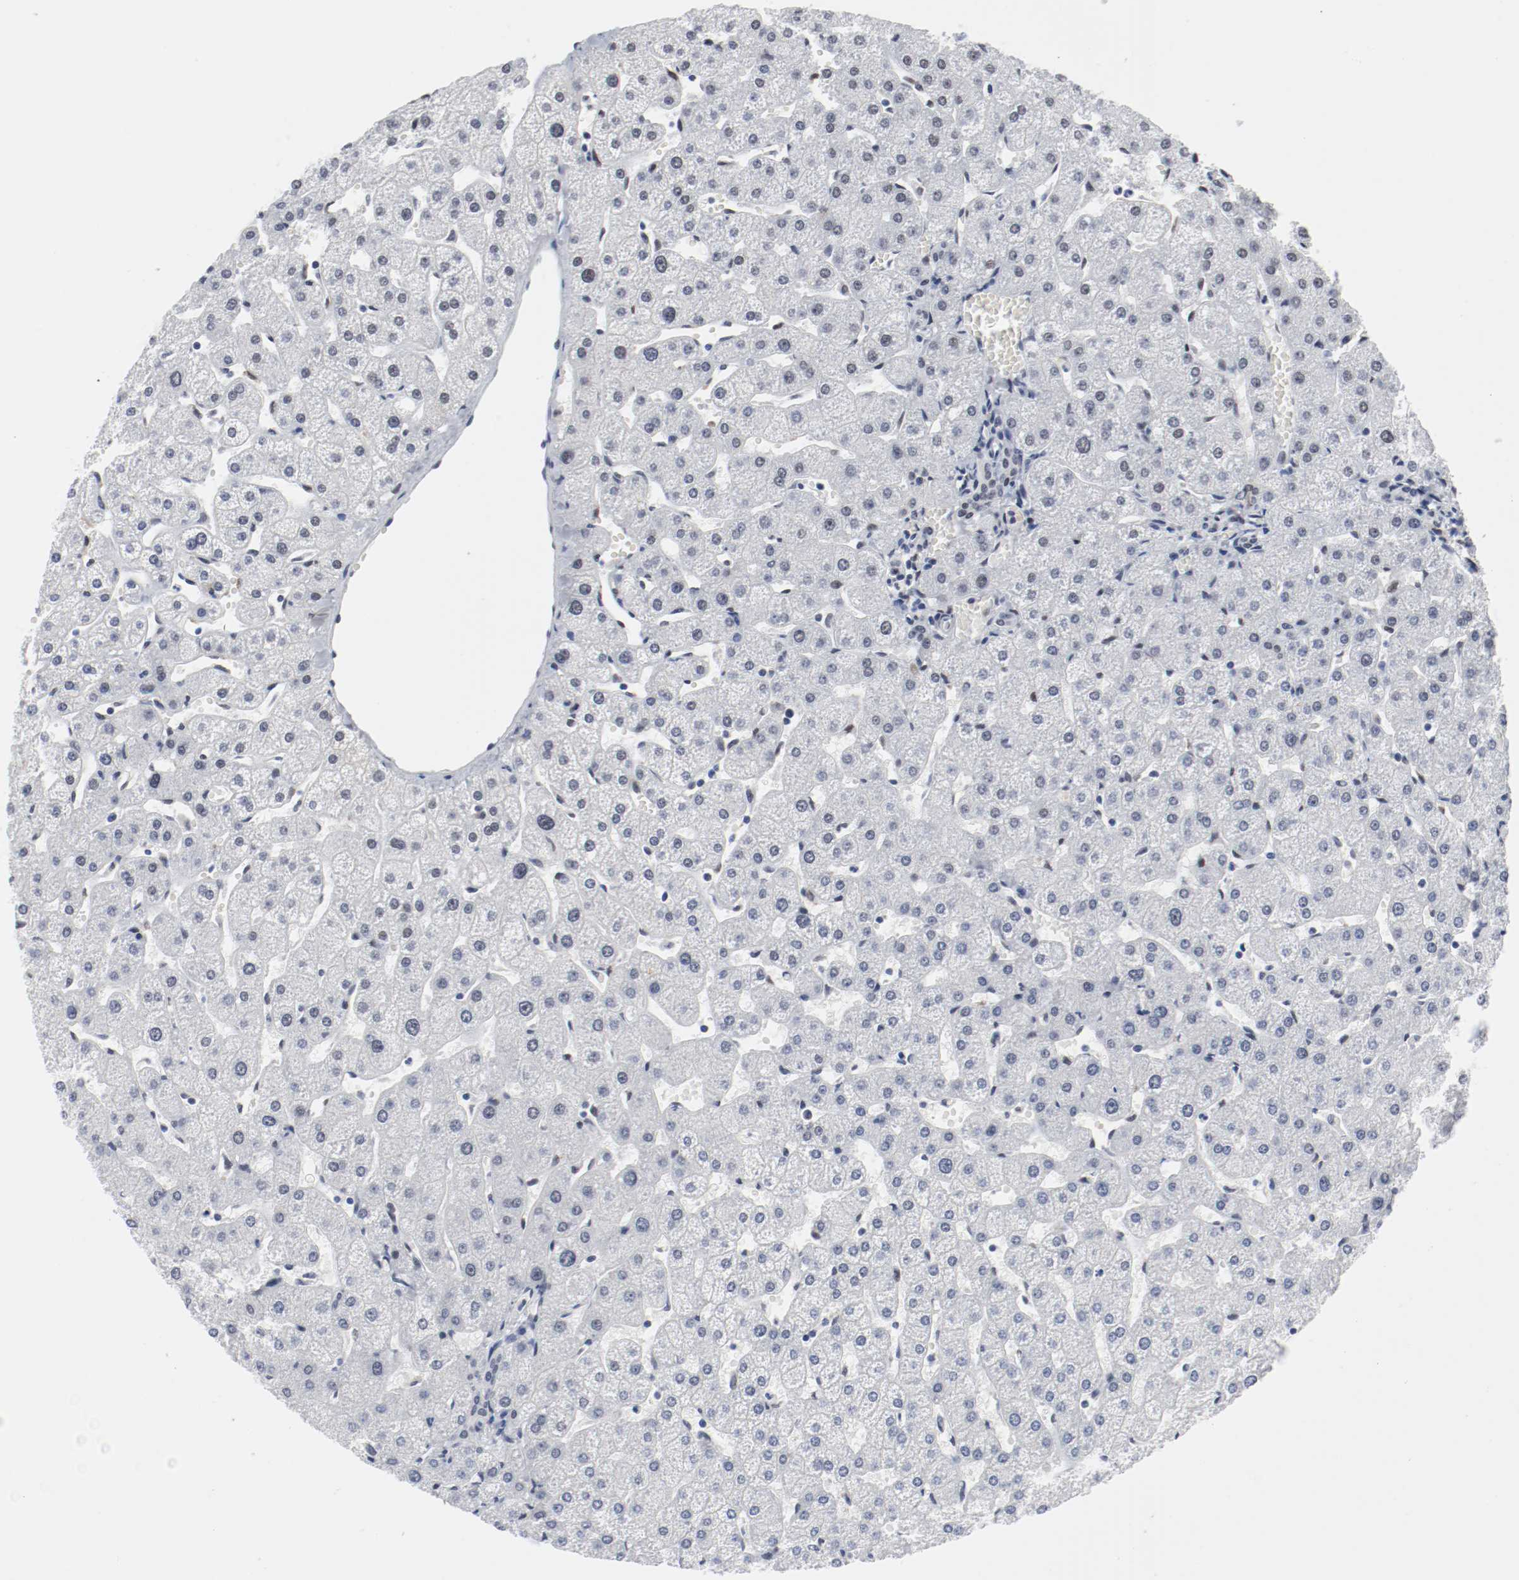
{"staining": {"intensity": "negative", "quantity": "none", "location": "none"}, "tissue": "liver", "cell_type": "Cholangiocytes", "image_type": "normal", "snomed": [{"axis": "morphology", "description": "Normal tissue, NOS"}, {"axis": "topography", "description": "Liver"}], "caption": "Immunohistochemistry photomicrograph of benign human liver stained for a protein (brown), which shows no staining in cholangiocytes. (Immunohistochemistry (ihc), brightfield microscopy, high magnification).", "gene": "ARNT", "patient": {"sex": "male", "age": 67}}